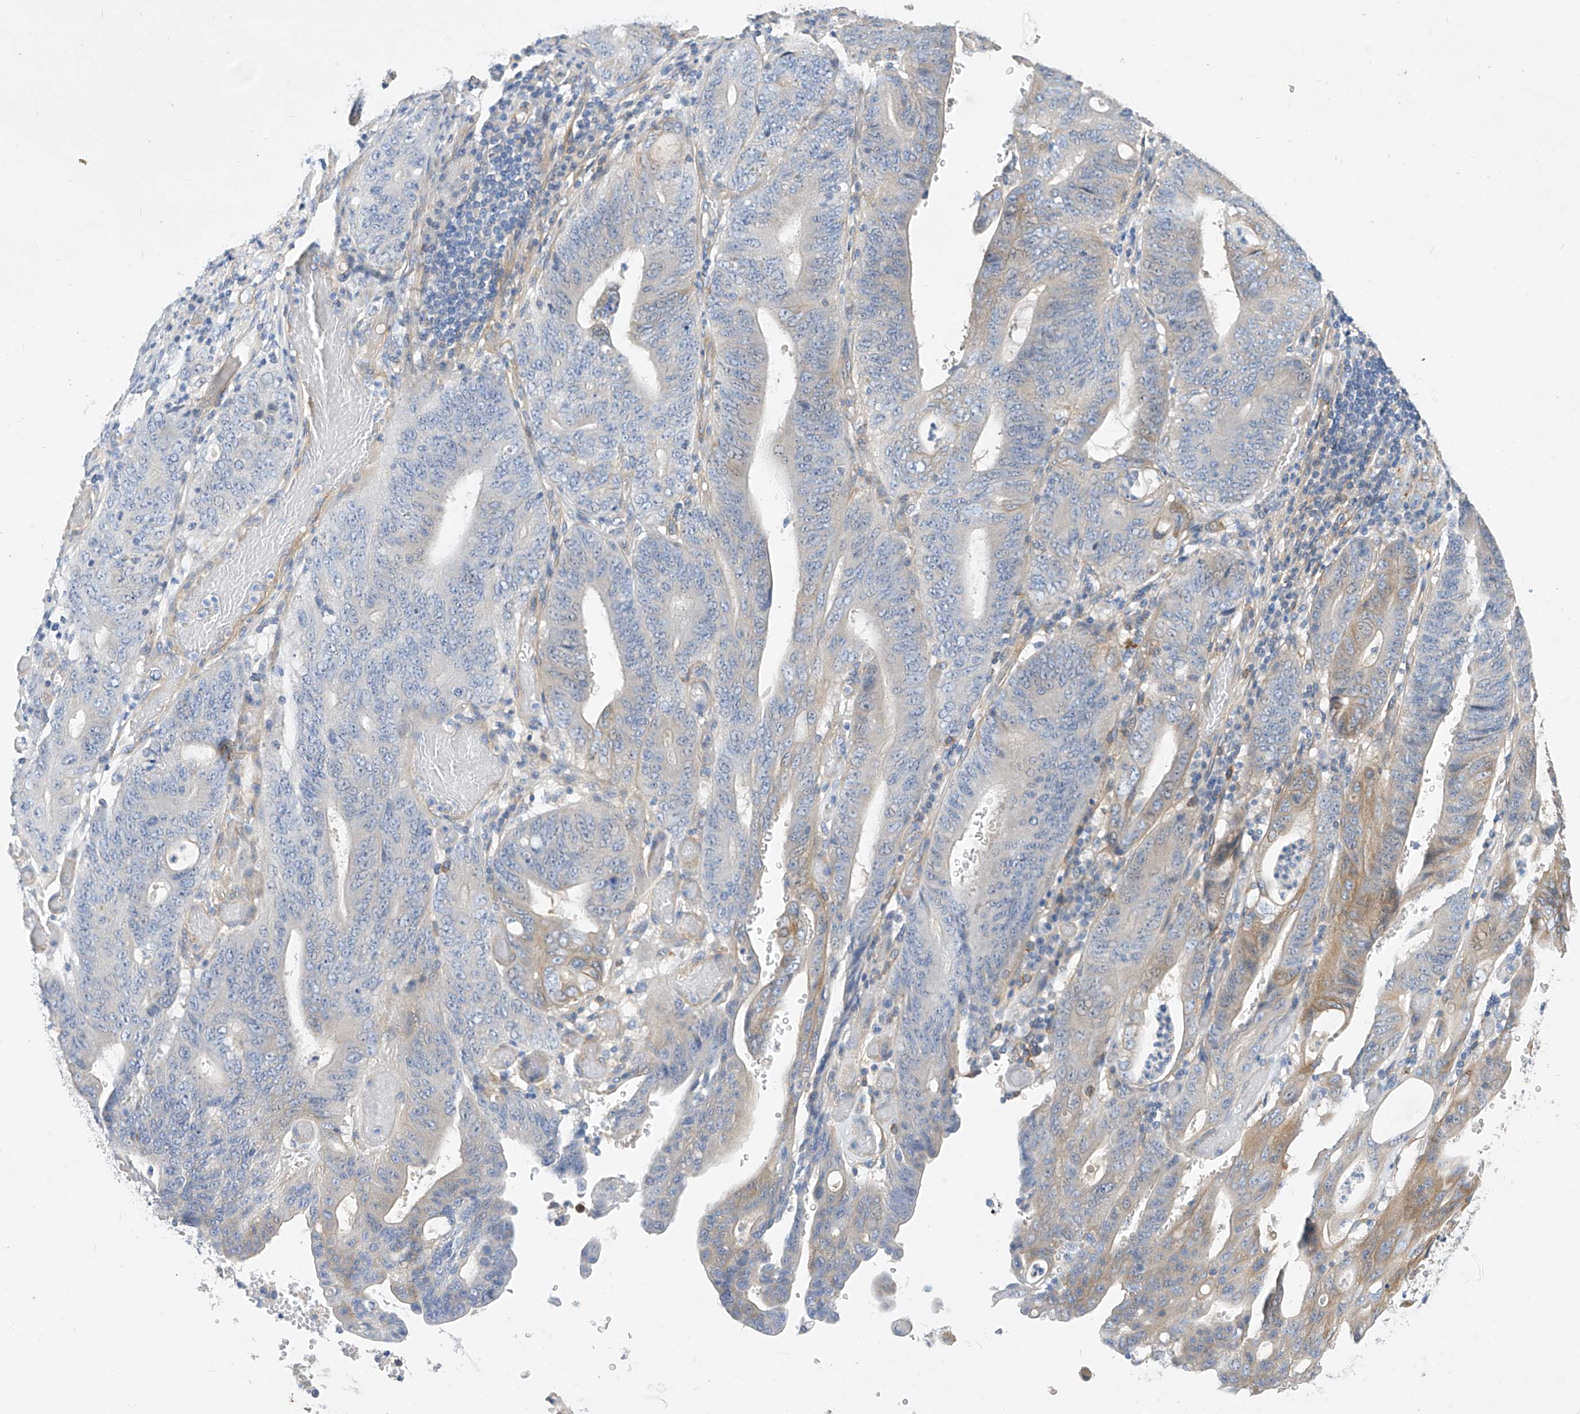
{"staining": {"intensity": "weak", "quantity": "<25%", "location": "cytoplasmic/membranous"}, "tissue": "stomach cancer", "cell_type": "Tumor cells", "image_type": "cancer", "snomed": [{"axis": "morphology", "description": "Adenocarcinoma, NOS"}, {"axis": "topography", "description": "Stomach"}], "caption": "A high-resolution photomicrograph shows immunohistochemistry staining of stomach cancer (adenocarcinoma), which displays no significant staining in tumor cells.", "gene": "SCGB2A1", "patient": {"sex": "female", "age": 73}}